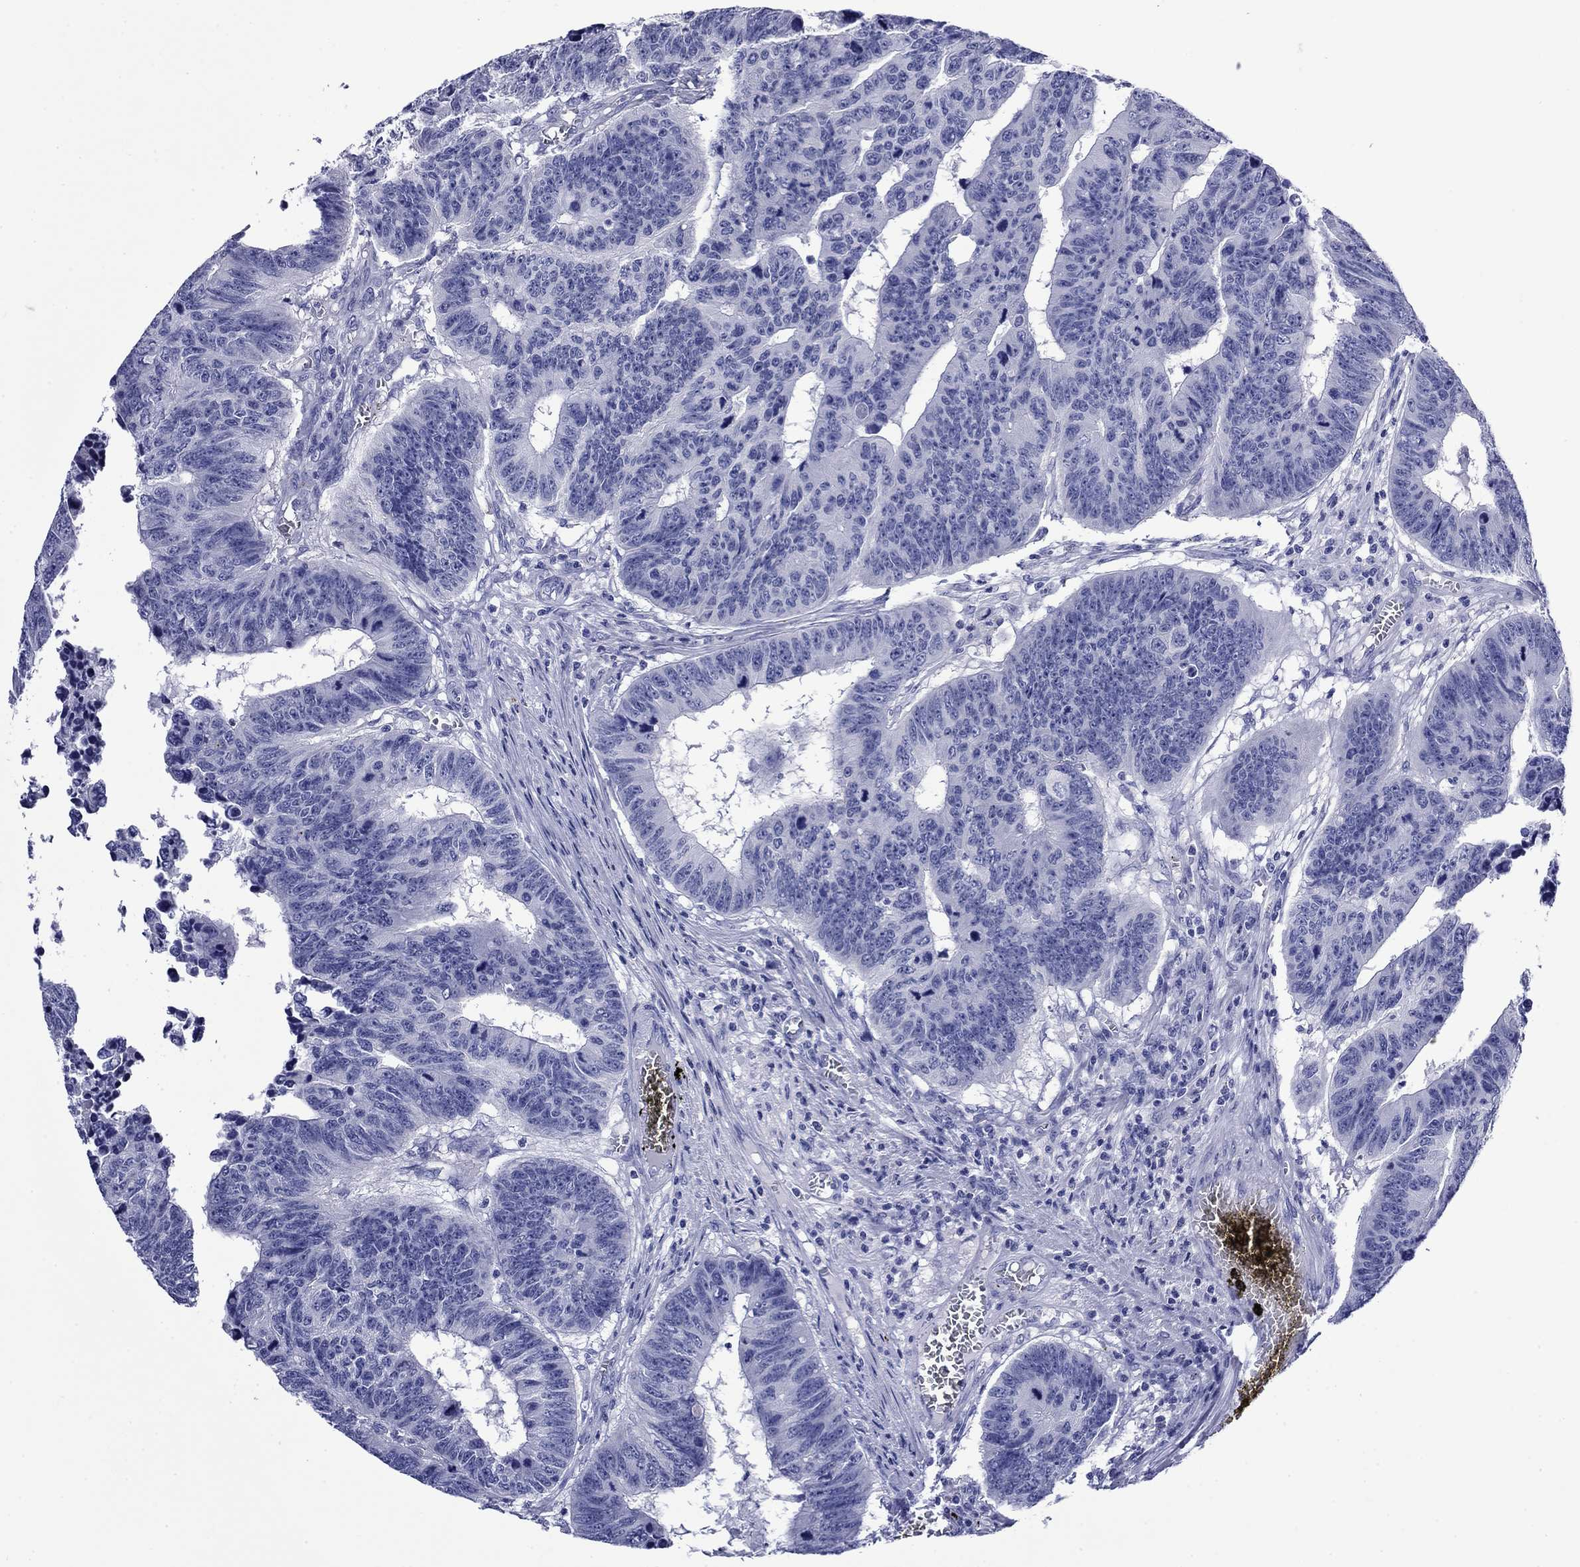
{"staining": {"intensity": "negative", "quantity": "none", "location": "none"}, "tissue": "colorectal cancer", "cell_type": "Tumor cells", "image_type": "cancer", "snomed": [{"axis": "morphology", "description": "Adenocarcinoma, NOS"}, {"axis": "topography", "description": "Appendix"}, {"axis": "topography", "description": "Colon"}, {"axis": "topography", "description": "Cecum"}, {"axis": "topography", "description": "Colon asc"}], "caption": "Tumor cells are negative for protein expression in human colorectal cancer (adenocarcinoma).", "gene": "GIP", "patient": {"sex": "female", "age": 85}}